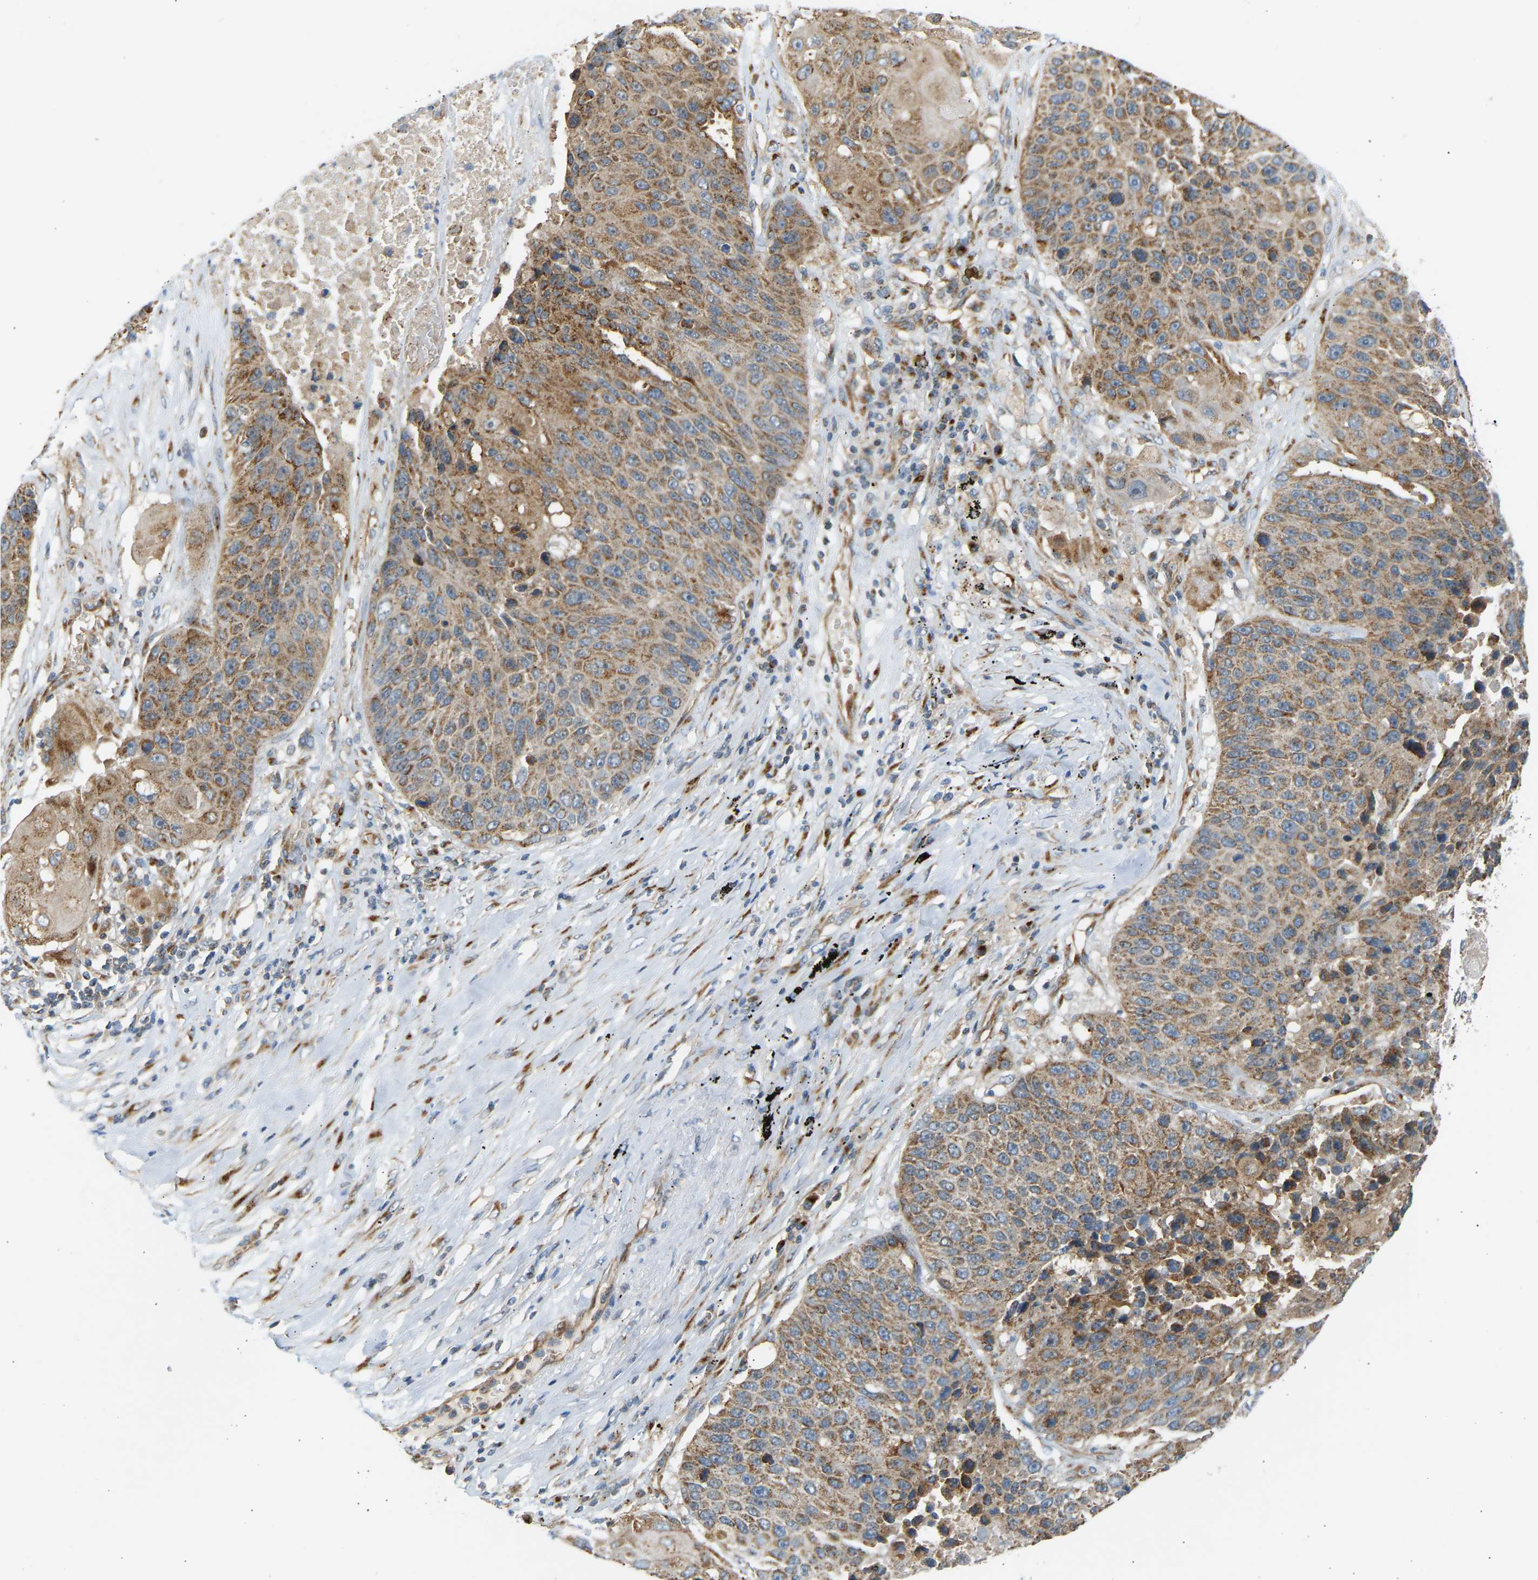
{"staining": {"intensity": "moderate", "quantity": ">75%", "location": "cytoplasmic/membranous"}, "tissue": "lung cancer", "cell_type": "Tumor cells", "image_type": "cancer", "snomed": [{"axis": "morphology", "description": "Squamous cell carcinoma, NOS"}, {"axis": "topography", "description": "Lung"}], "caption": "Squamous cell carcinoma (lung) was stained to show a protein in brown. There is medium levels of moderate cytoplasmic/membranous positivity in approximately >75% of tumor cells.", "gene": "YIPF2", "patient": {"sex": "male", "age": 61}}